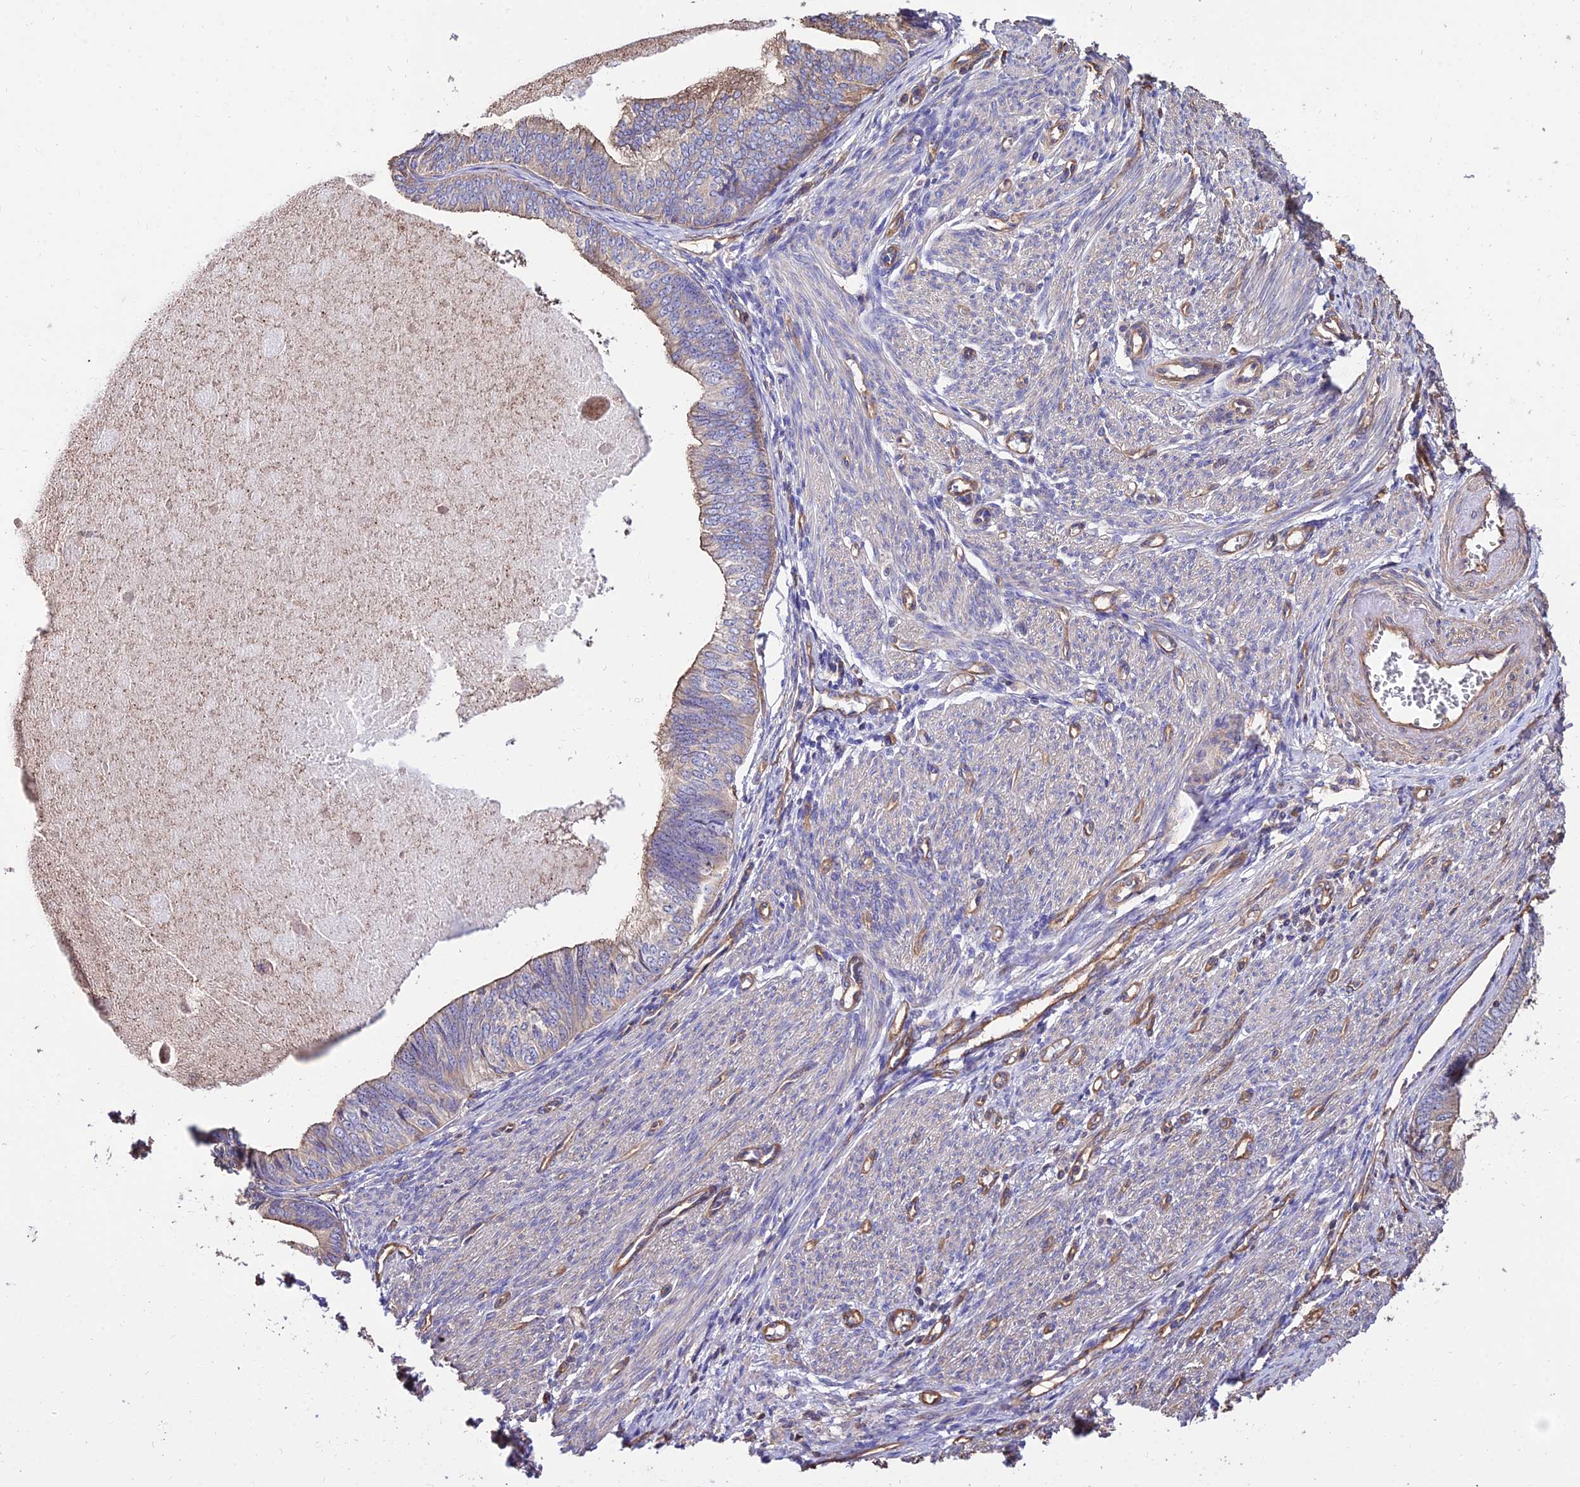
{"staining": {"intensity": "moderate", "quantity": "<25%", "location": "cytoplasmic/membranous"}, "tissue": "endometrial cancer", "cell_type": "Tumor cells", "image_type": "cancer", "snomed": [{"axis": "morphology", "description": "Adenocarcinoma, NOS"}, {"axis": "topography", "description": "Endometrium"}], "caption": "DAB immunohistochemical staining of human endometrial cancer (adenocarcinoma) reveals moderate cytoplasmic/membranous protein staining in approximately <25% of tumor cells.", "gene": "CALM2", "patient": {"sex": "female", "age": 68}}